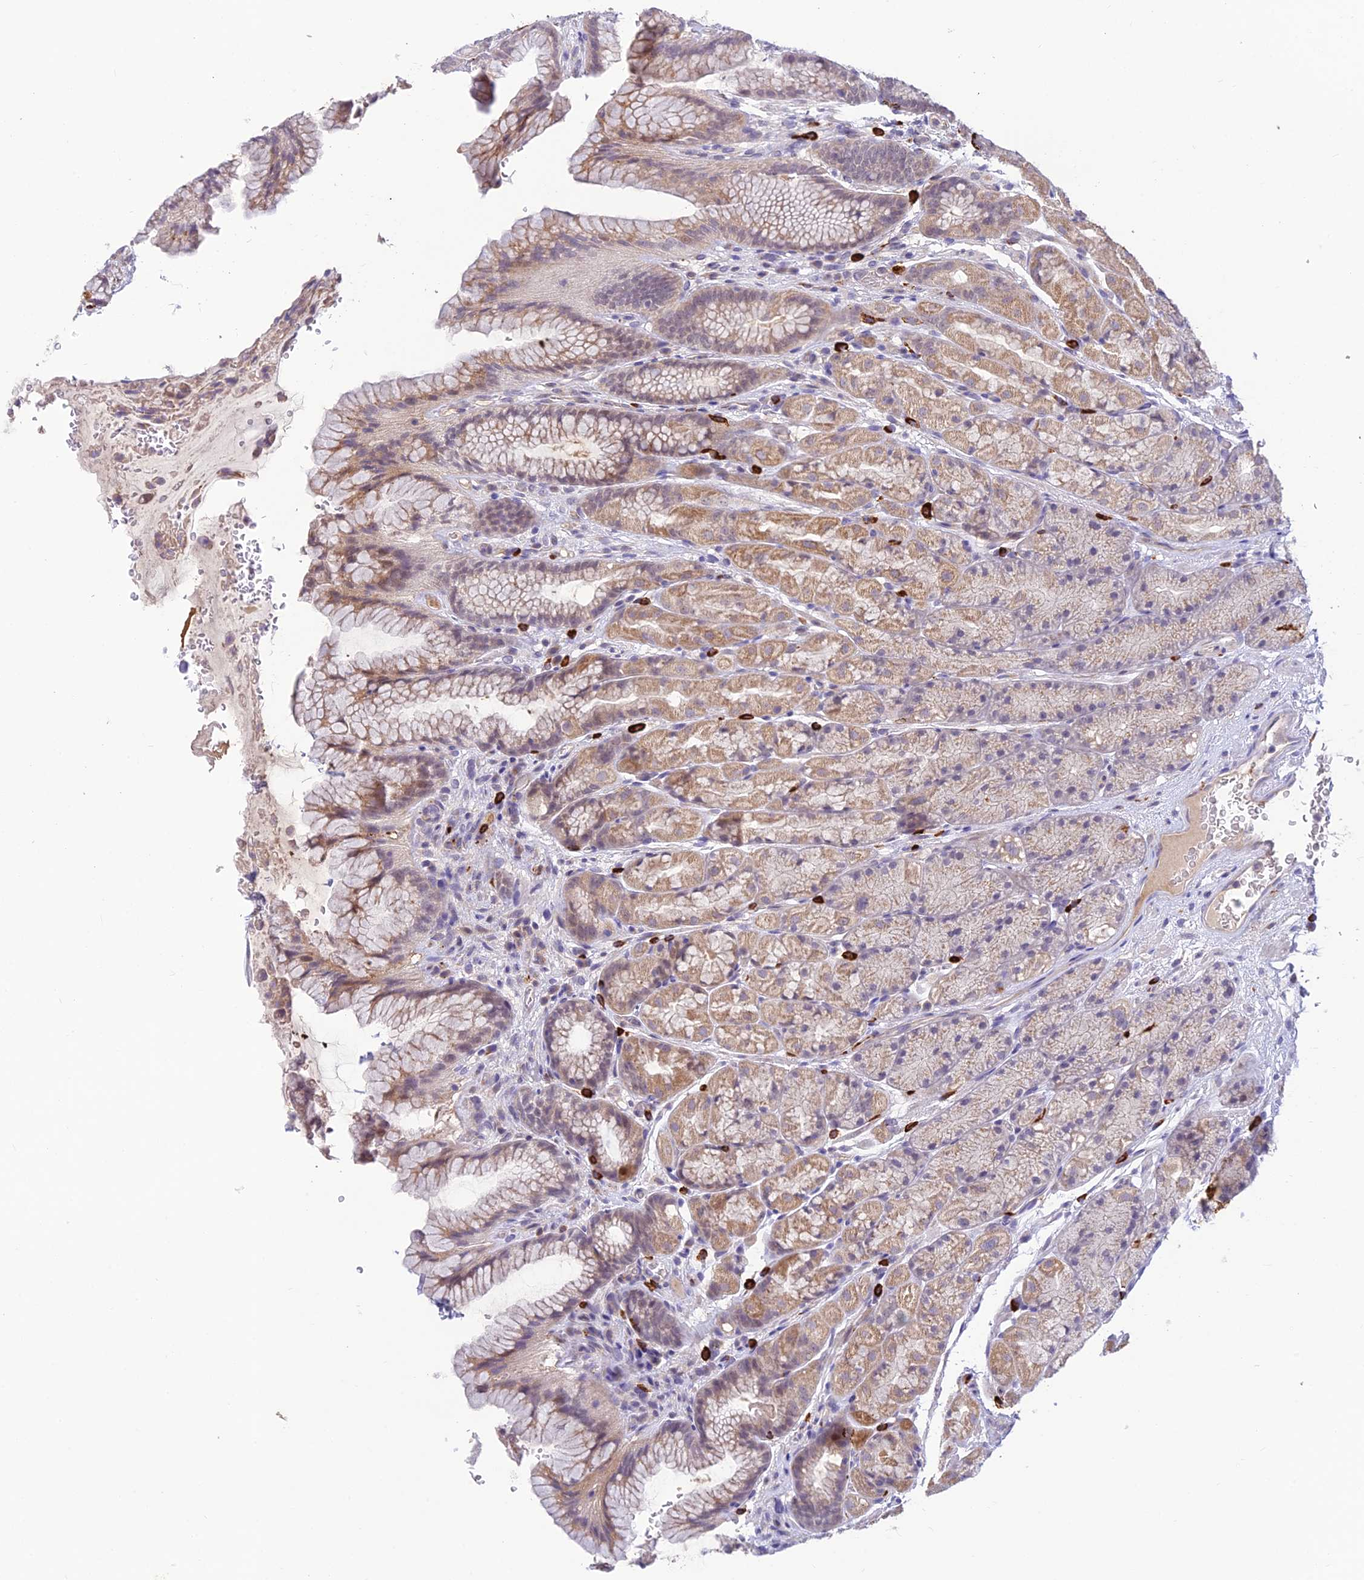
{"staining": {"intensity": "moderate", "quantity": "25%-75%", "location": "cytoplasmic/membranous"}, "tissue": "stomach", "cell_type": "Glandular cells", "image_type": "normal", "snomed": [{"axis": "morphology", "description": "Normal tissue, NOS"}, {"axis": "topography", "description": "Stomach"}], "caption": "Brown immunohistochemical staining in unremarkable human stomach displays moderate cytoplasmic/membranous expression in about 25%-75% of glandular cells.", "gene": "ASPDH", "patient": {"sex": "male", "age": 63}}